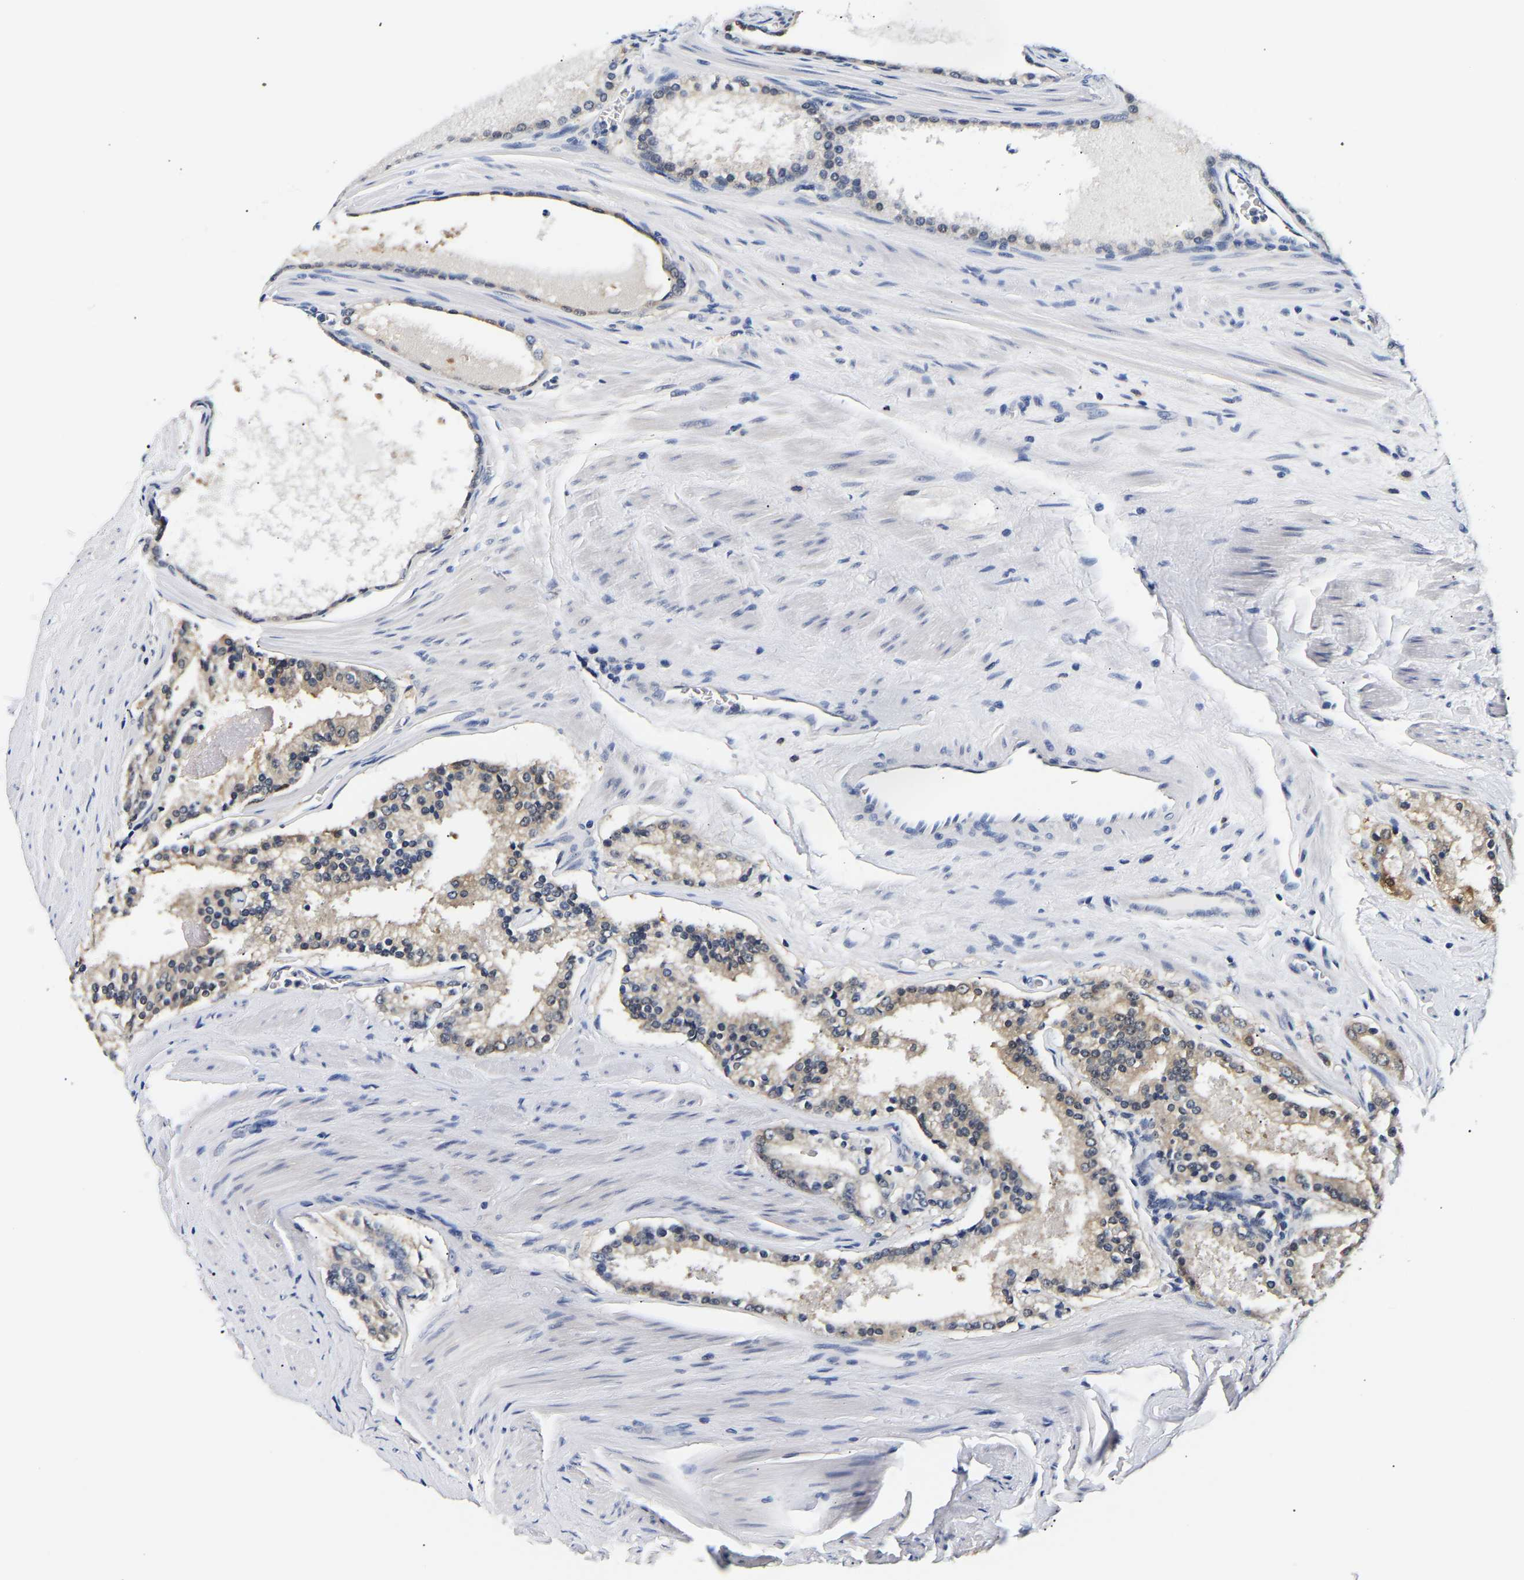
{"staining": {"intensity": "weak", "quantity": "25%-75%", "location": "cytoplasmic/membranous"}, "tissue": "prostate cancer", "cell_type": "Tumor cells", "image_type": "cancer", "snomed": [{"axis": "morphology", "description": "Adenocarcinoma, Low grade"}, {"axis": "topography", "description": "Prostate"}], "caption": "Immunohistochemistry histopathology image of adenocarcinoma (low-grade) (prostate) stained for a protein (brown), which demonstrates low levels of weak cytoplasmic/membranous staining in about 25%-75% of tumor cells.", "gene": "UCHL3", "patient": {"sex": "male", "age": 70}}